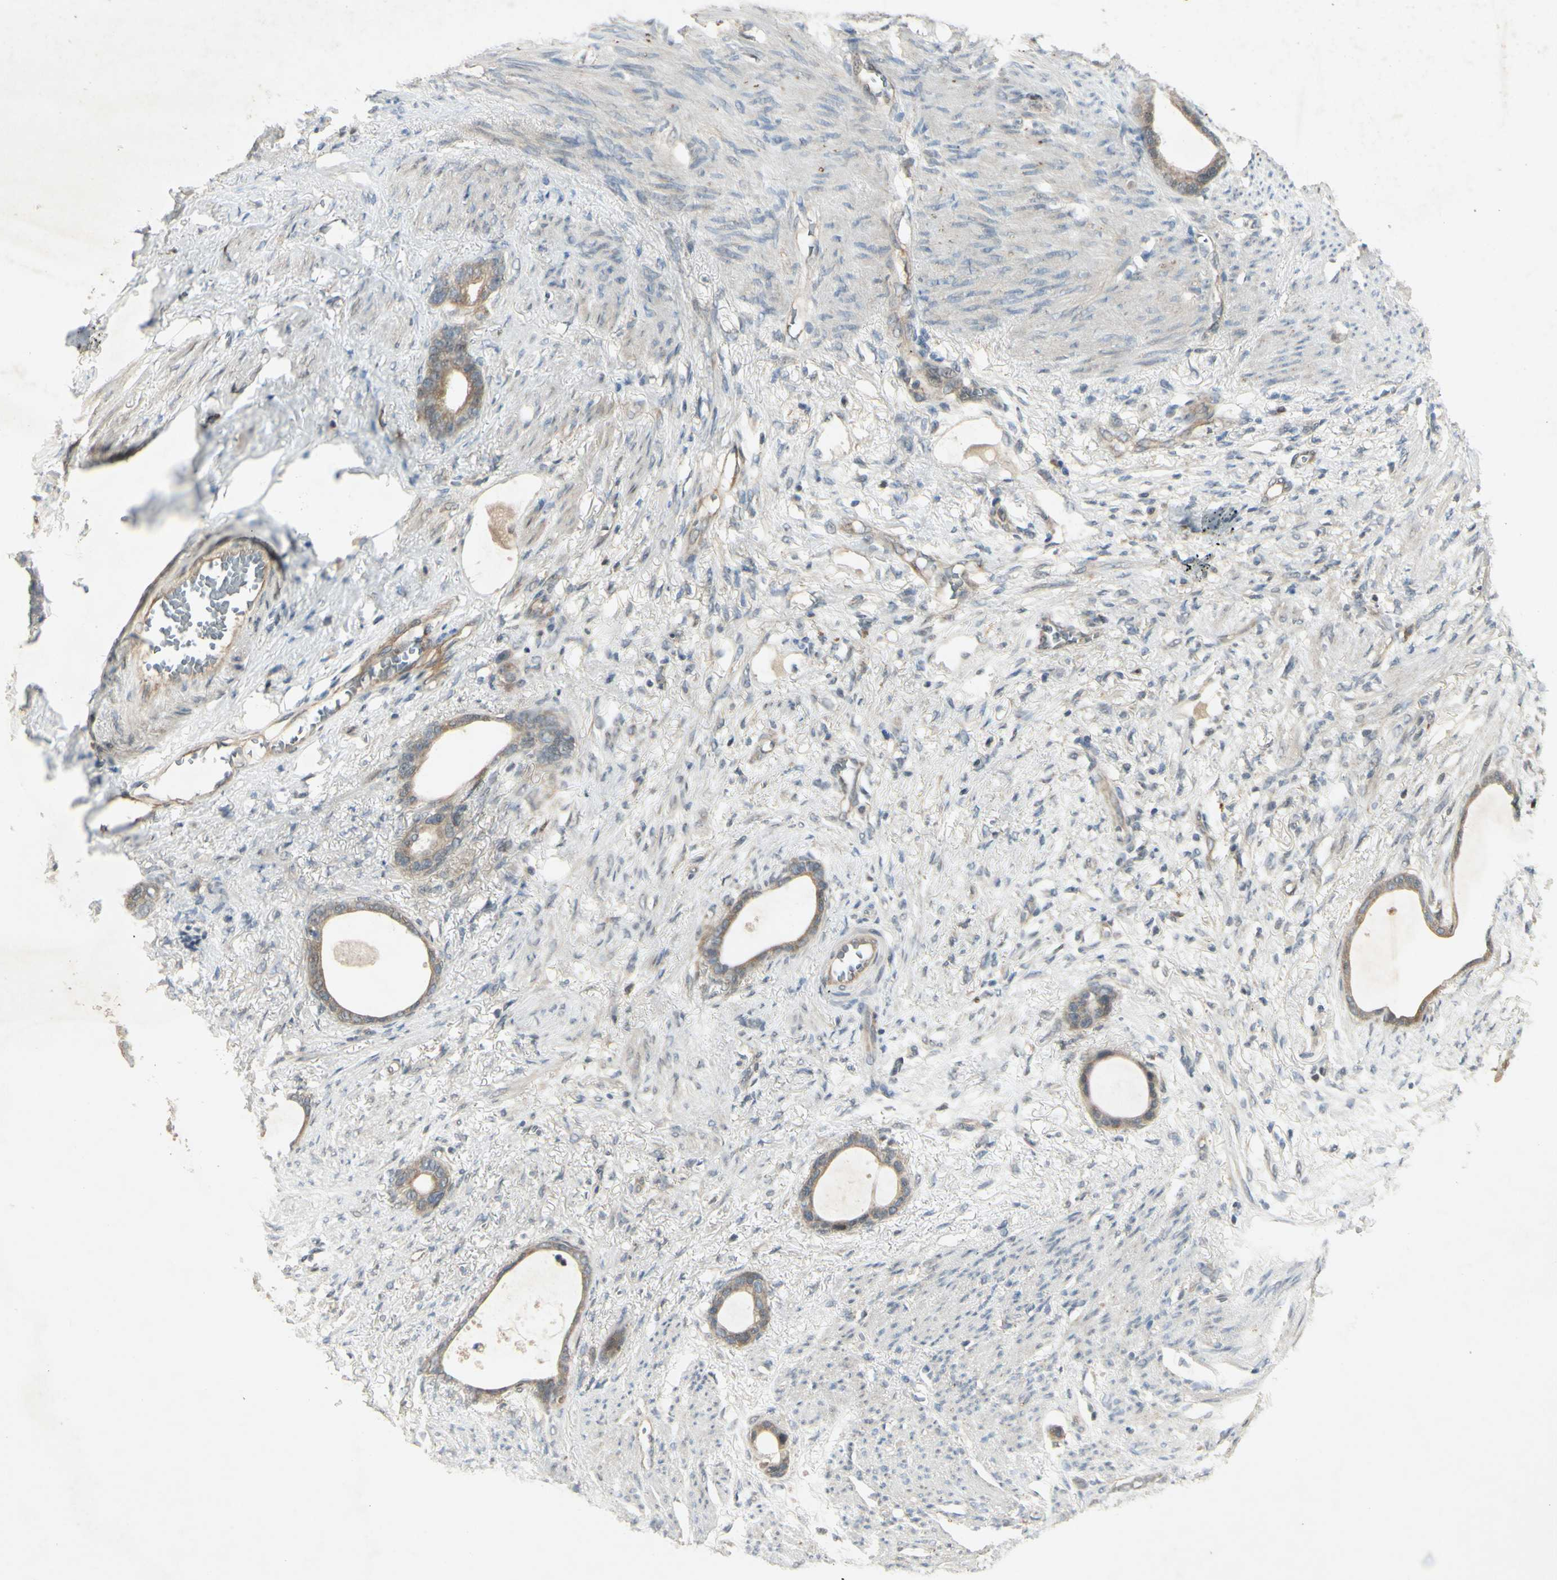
{"staining": {"intensity": "negative", "quantity": "none", "location": "none"}, "tissue": "stomach cancer", "cell_type": "Tumor cells", "image_type": "cancer", "snomed": [{"axis": "morphology", "description": "Adenocarcinoma, NOS"}, {"axis": "topography", "description": "Stomach"}], "caption": "This photomicrograph is of stomach cancer stained with immunohistochemistry (IHC) to label a protein in brown with the nuclei are counter-stained blue. There is no positivity in tumor cells. (Brightfield microscopy of DAB (3,3'-diaminobenzidine) IHC at high magnification).", "gene": "RAD18", "patient": {"sex": "female", "age": 75}}